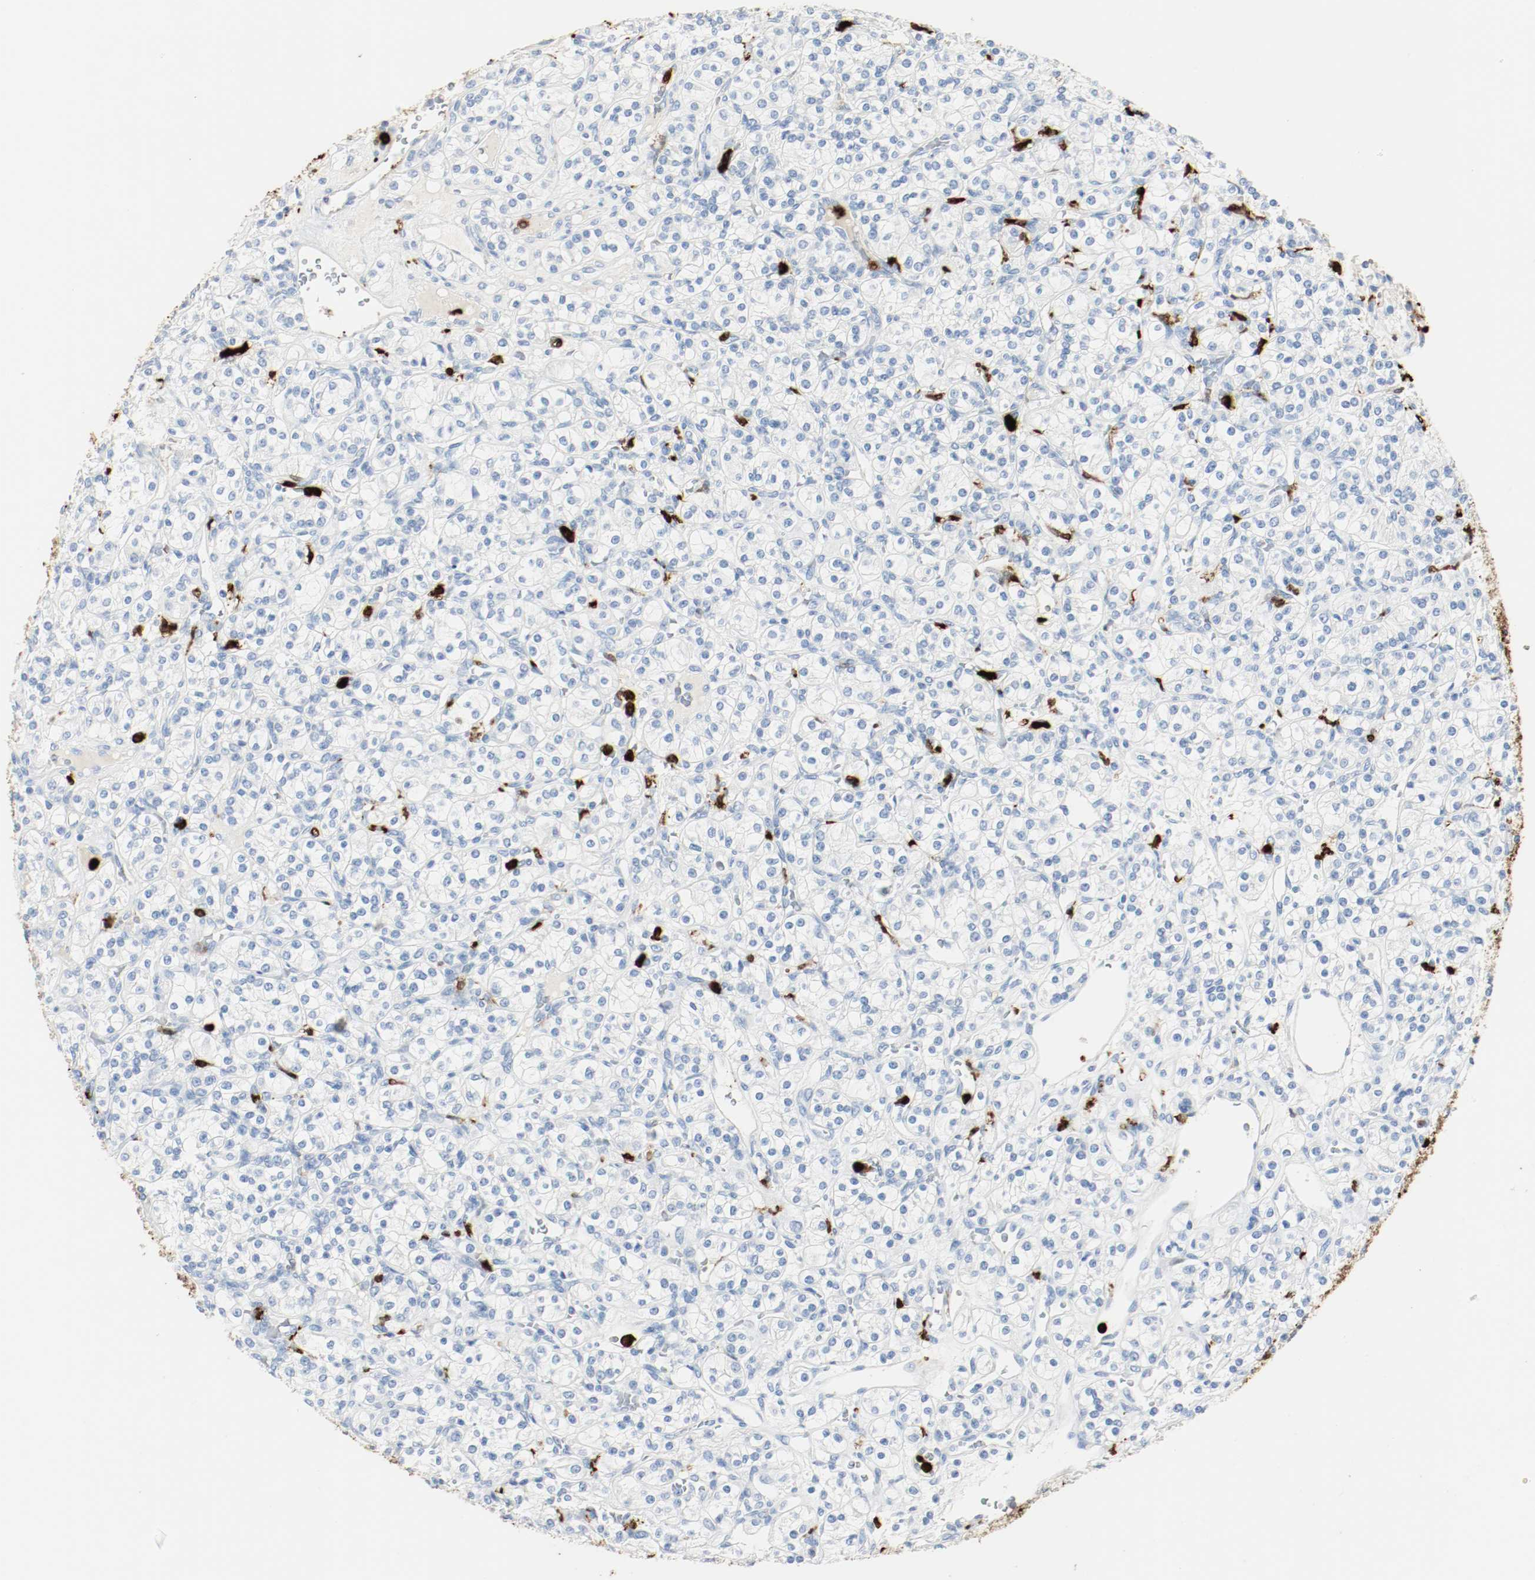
{"staining": {"intensity": "negative", "quantity": "none", "location": "none"}, "tissue": "renal cancer", "cell_type": "Tumor cells", "image_type": "cancer", "snomed": [{"axis": "morphology", "description": "Adenocarcinoma, NOS"}, {"axis": "topography", "description": "Kidney"}], "caption": "Renal adenocarcinoma stained for a protein using immunohistochemistry (IHC) demonstrates no positivity tumor cells.", "gene": "S100A9", "patient": {"sex": "male", "age": 77}}